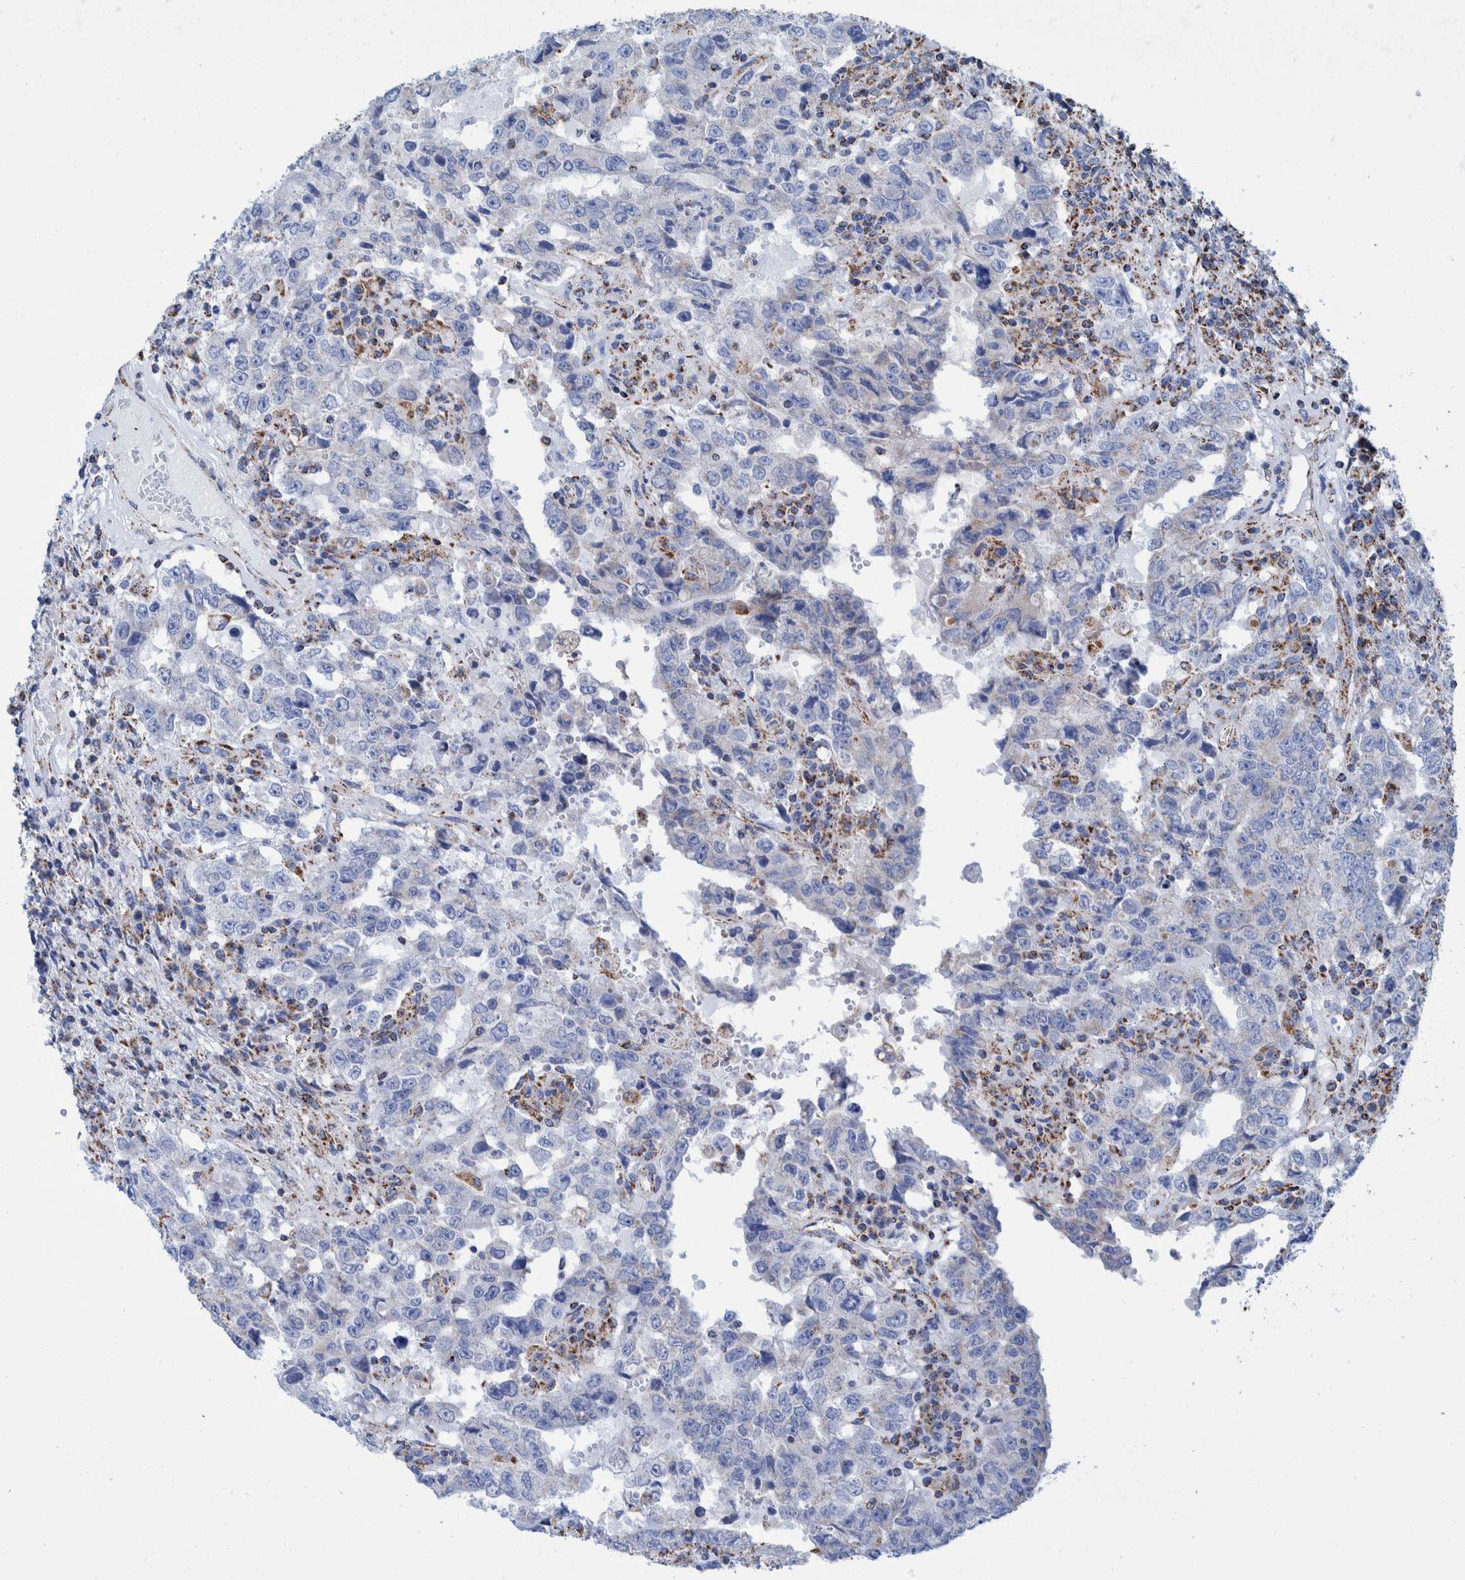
{"staining": {"intensity": "negative", "quantity": "none", "location": "none"}, "tissue": "testis cancer", "cell_type": "Tumor cells", "image_type": "cancer", "snomed": [{"axis": "morphology", "description": "Carcinoma, Embryonal, NOS"}, {"axis": "topography", "description": "Testis"}], "caption": "An immunohistochemistry image of testis cancer is shown. There is no staining in tumor cells of testis cancer.", "gene": "DECR1", "patient": {"sex": "male", "age": 26}}